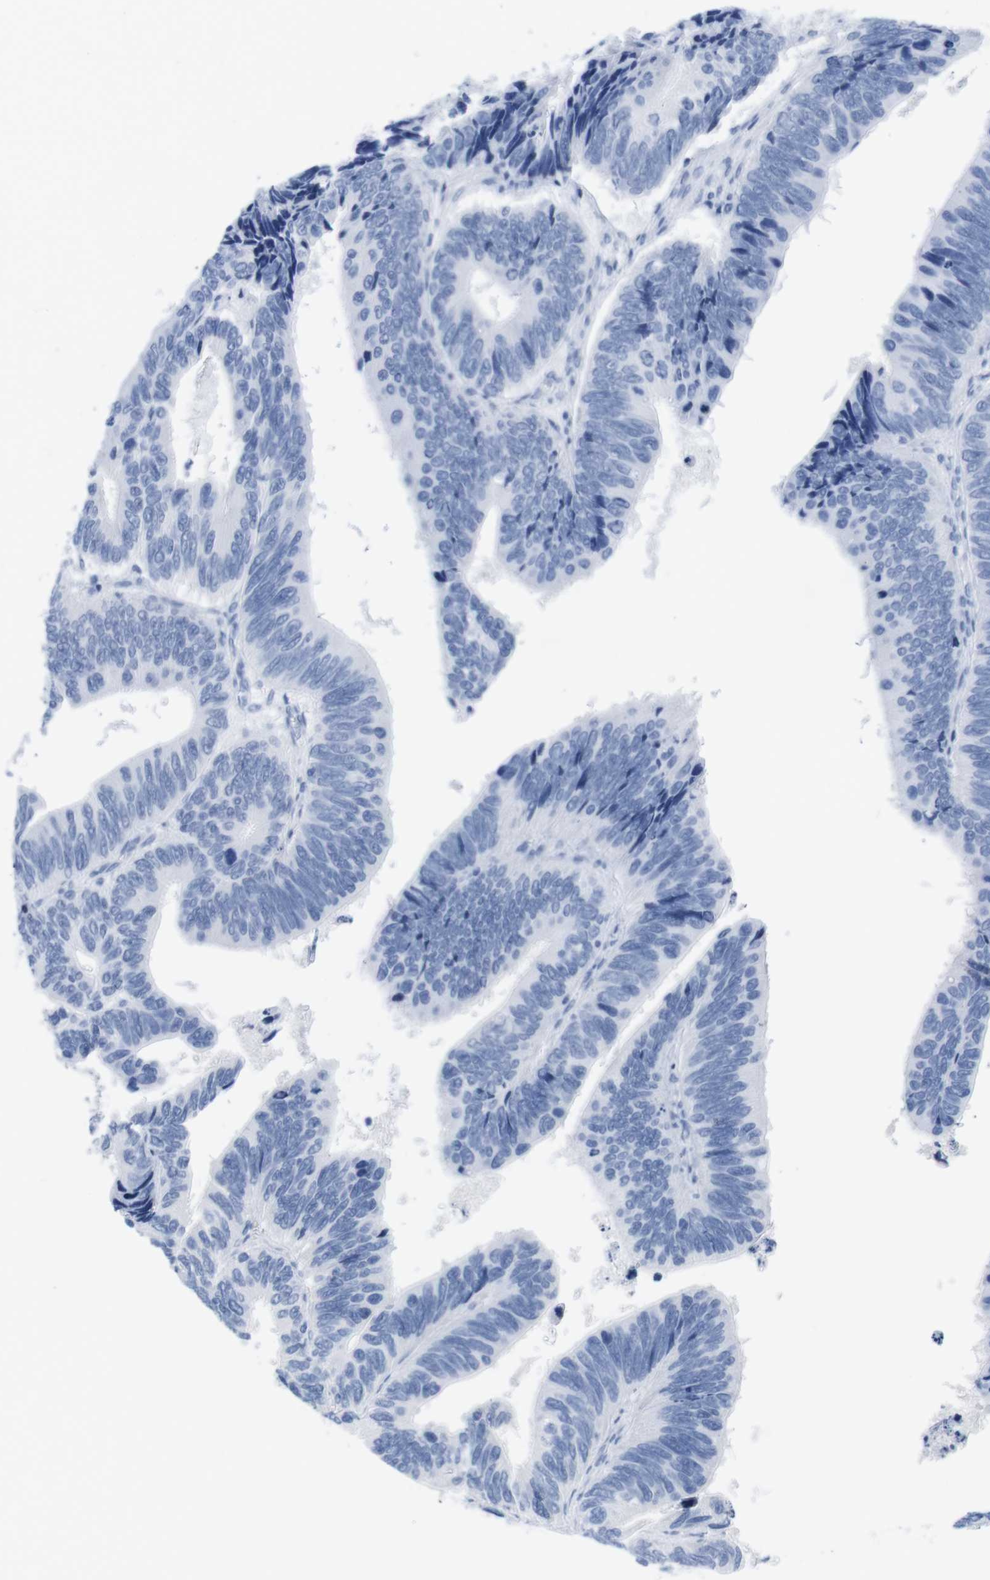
{"staining": {"intensity": "negative", "quantity": "none", "location": "none"}, "tissue": "colorectal cancer", "cell_type": "Tumor cells", "image_type": "cancer", "snomed": [{"axis": "morphology", "description": "Adenocarcinoma, NOS"}, {"axis": "topography", "description": "Colon"}], "caption": "A high-resolution image shows immunohistochemistry (IHC) staining of colorectal adenocarcinoma, which displays no significant staining in tumor cells. (DAB (3,3'-diaminobenzidine) immunohistochemistry (IHC) with hematoxylin counter stain).", "gene": "MAP6", "patient": {"sex": "male", "age": 72}}